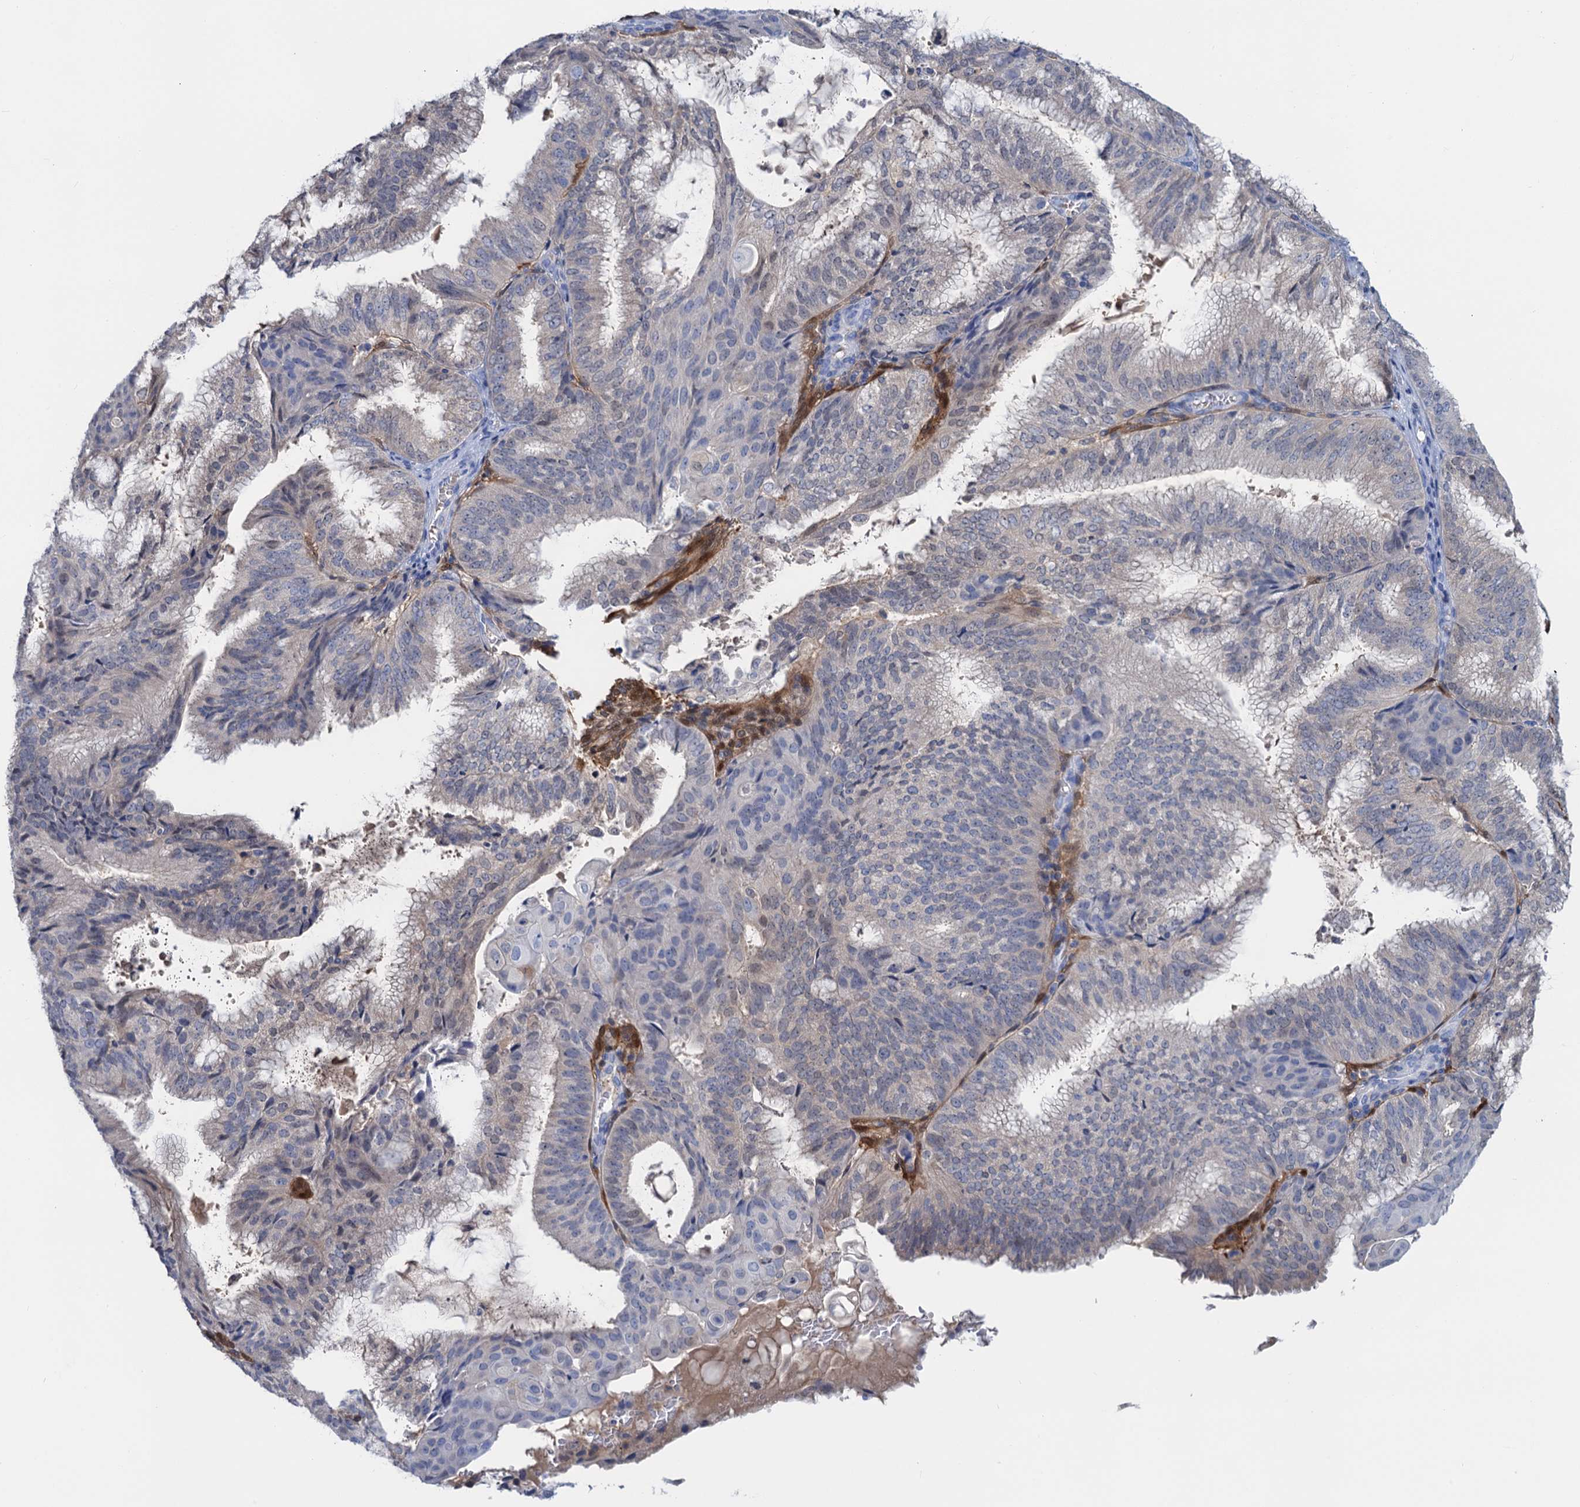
{"staining": {"intensity": "negative", "quantity": "none", "location": "none"}, "tissue": "endometrial cancer", "cell_type": "Tumor cells", "image_type": "cancer", "snomed": [{"axis": "morphology", "description": "Adenocarcinoma, NOS"}, {"axis": "topography", "description": "Endometrium"}], "caption": "This is an IHC micrograph of human endometrial adenocarcinoma. There is no positivity in tumor cells.", "gene": "FAH", "patient": {"sex": "female", "age": 49}}